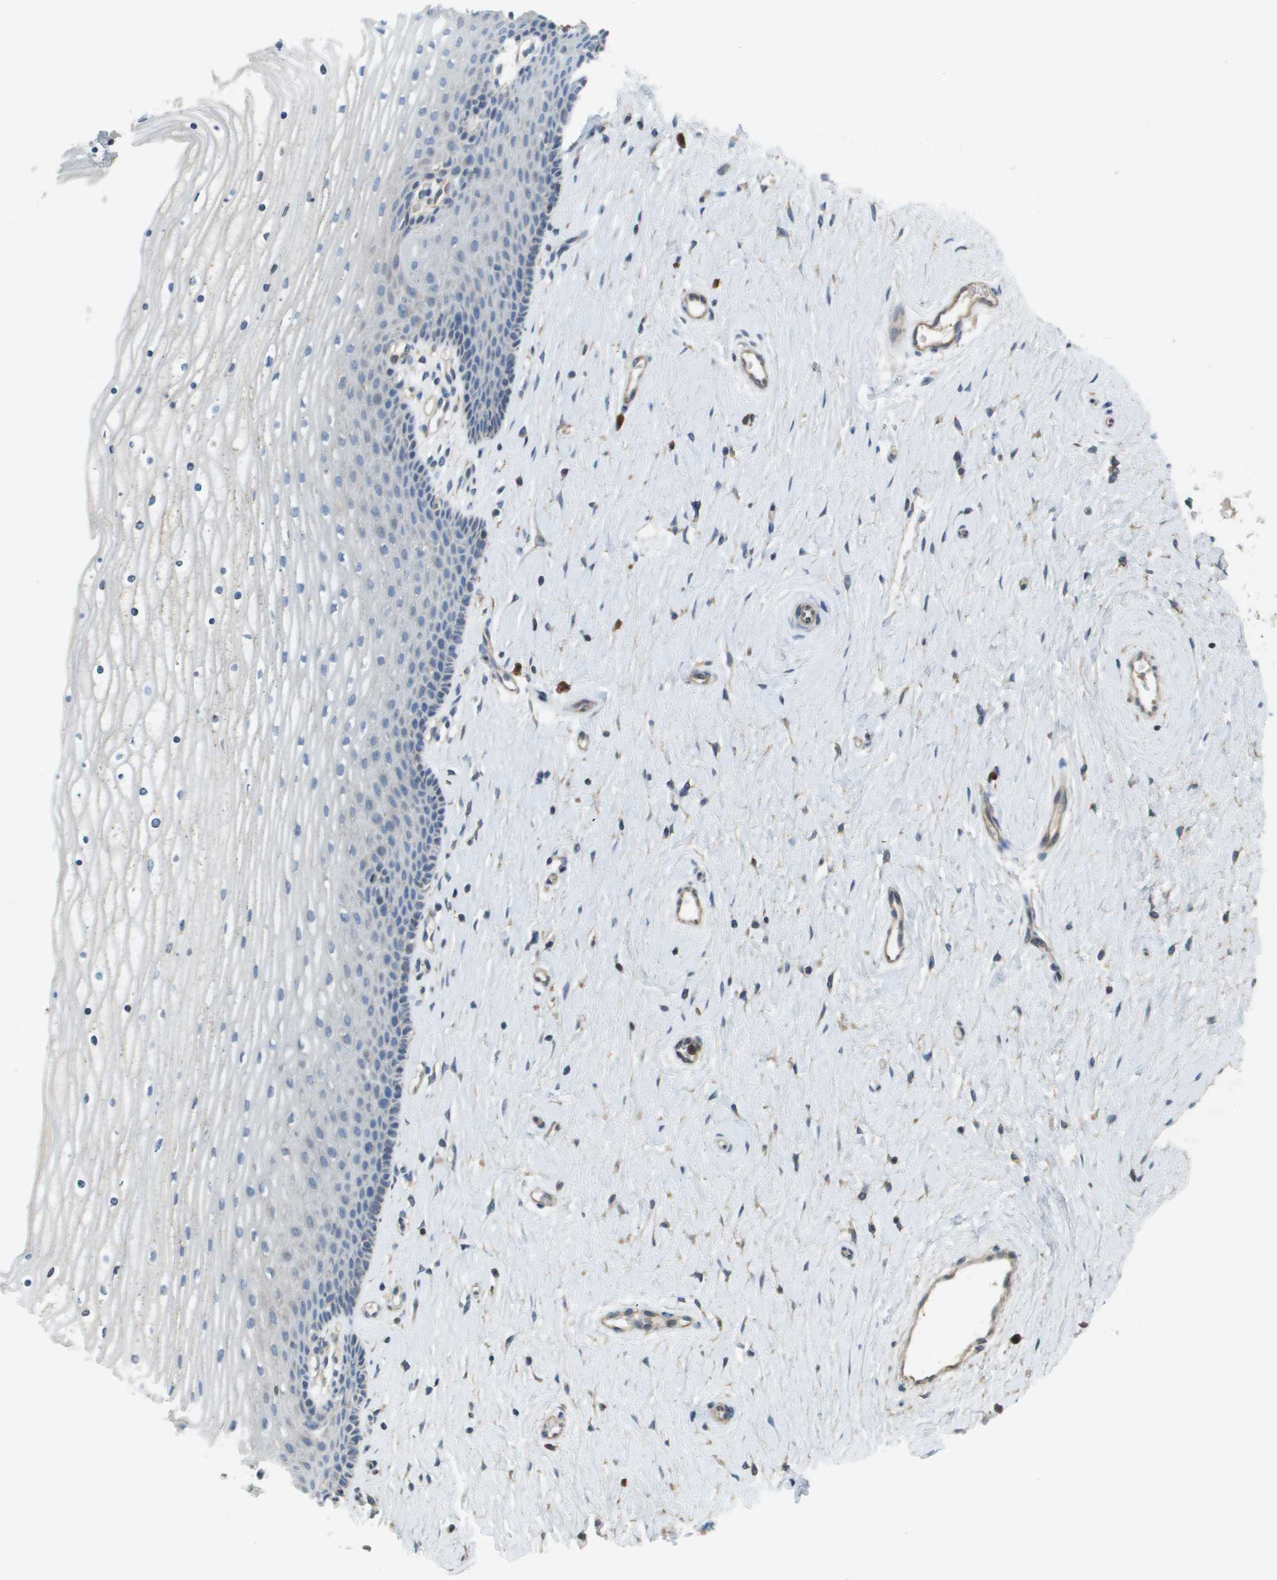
{"staining": {"intensity": "negative", "quantity": "none", "location": "none"}, "tissue": "cervix", "cell_type": "Squamous epithelial cells", "image_type": "normal", "snomed": [{"axis": "morphology", "description": "Normal tissue, NOS"}, {"axis": "topography", "description": "Cervix"}], "caption": "Squamous epithelial cells are negative for brown protein staining in unremarkable cervix. (DAB IHC visualized using brightfield microscopy, high magnification).", "gene": "CASP10", "patient": {"sex": "female", "age": 39}}